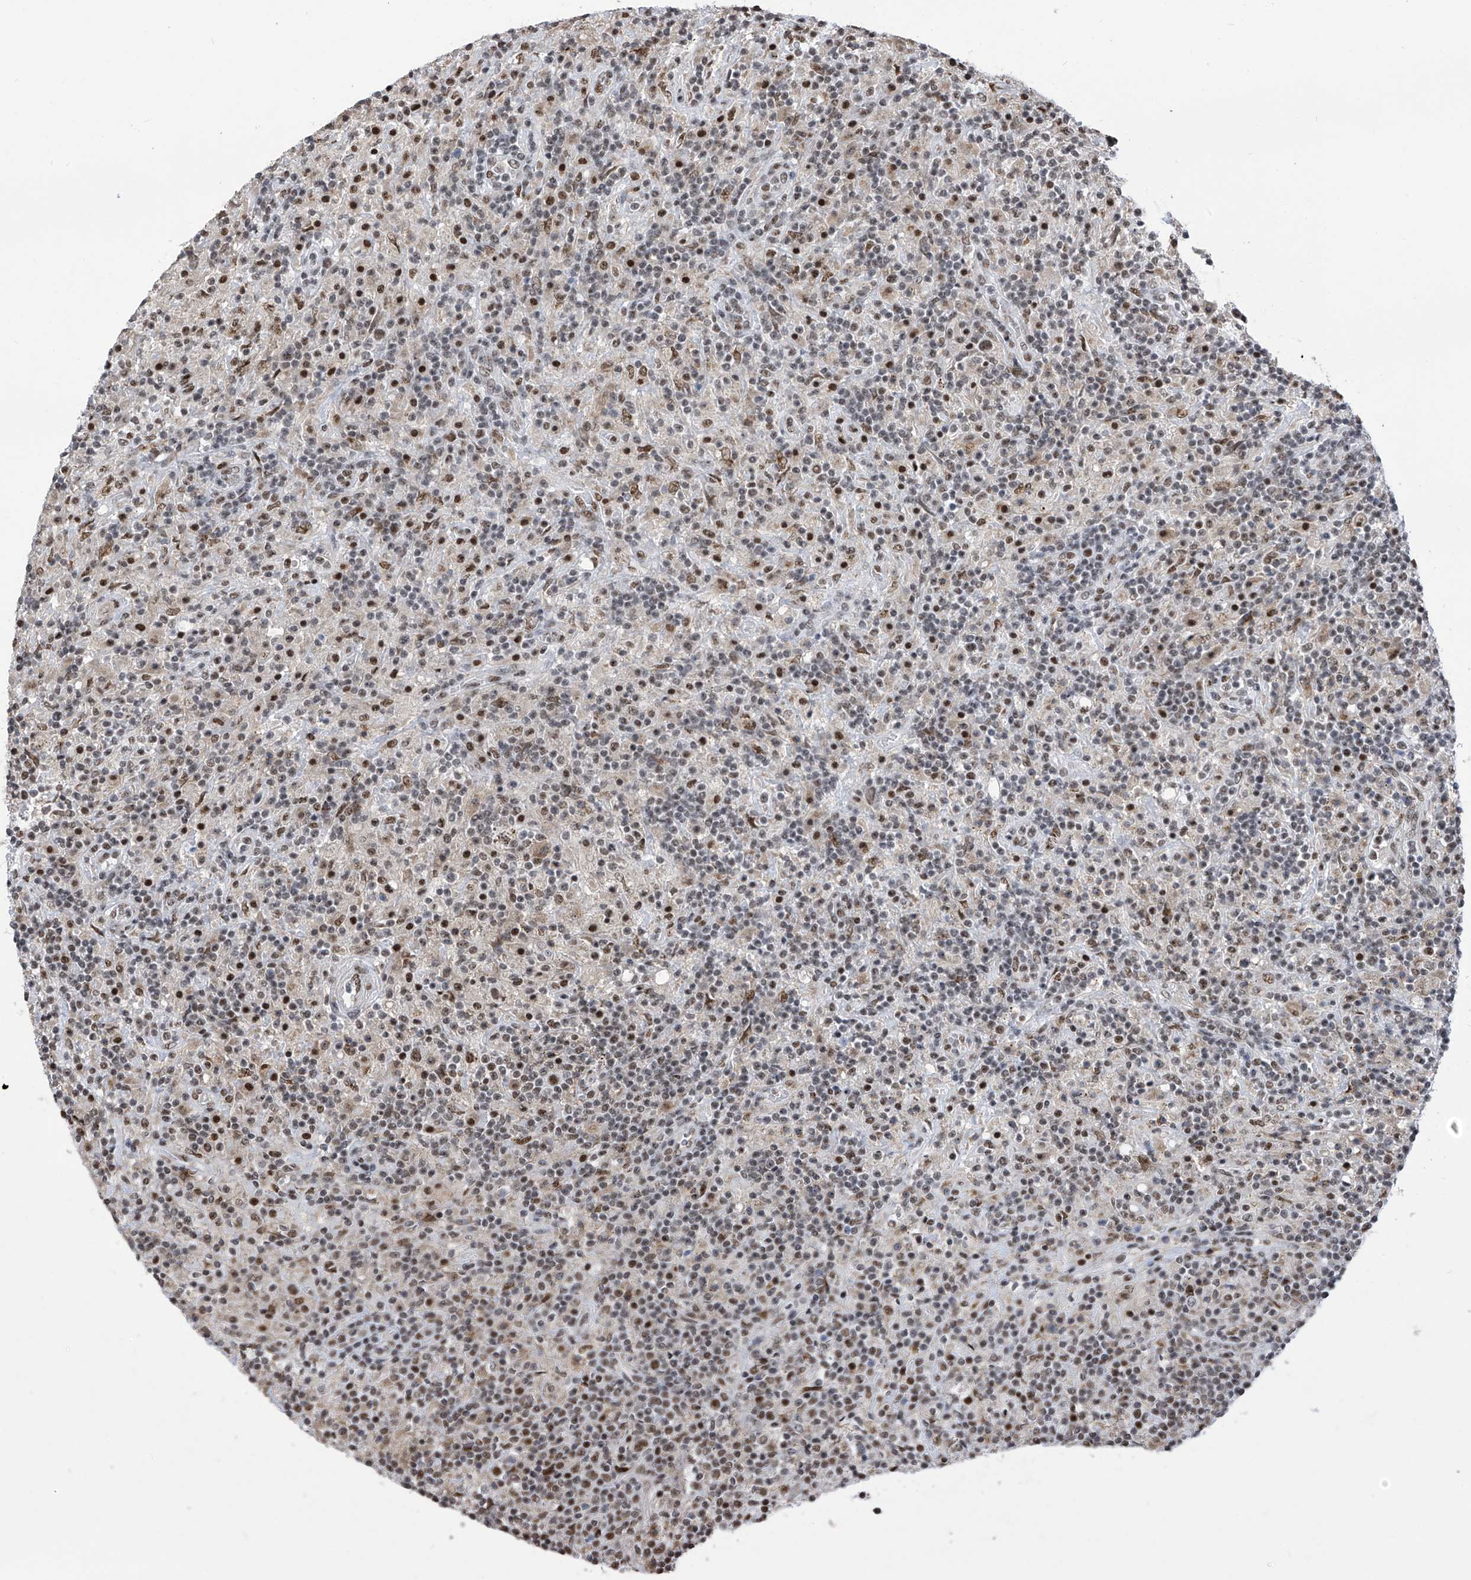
{"staining": {"intensity": "moderate", "quantity": ">75%", "location": "nuclear"}, "tissue": "lymphoma", "cell_type": "Tumor cells", "image_type": "cancer", "snomed": [{"axis": "morphology", "description": "Hodgkin's disease, NOS"}, {"axis": "topography", "description": "Lymph node"}], "caption": "There is medium levels of moderate nuclear staining in tumor cells of lymphoma, as demonstrated by immunohistochemical staining (brown color).", "gene": "APLF", "patient": {"sex": "male", "age": 70}}